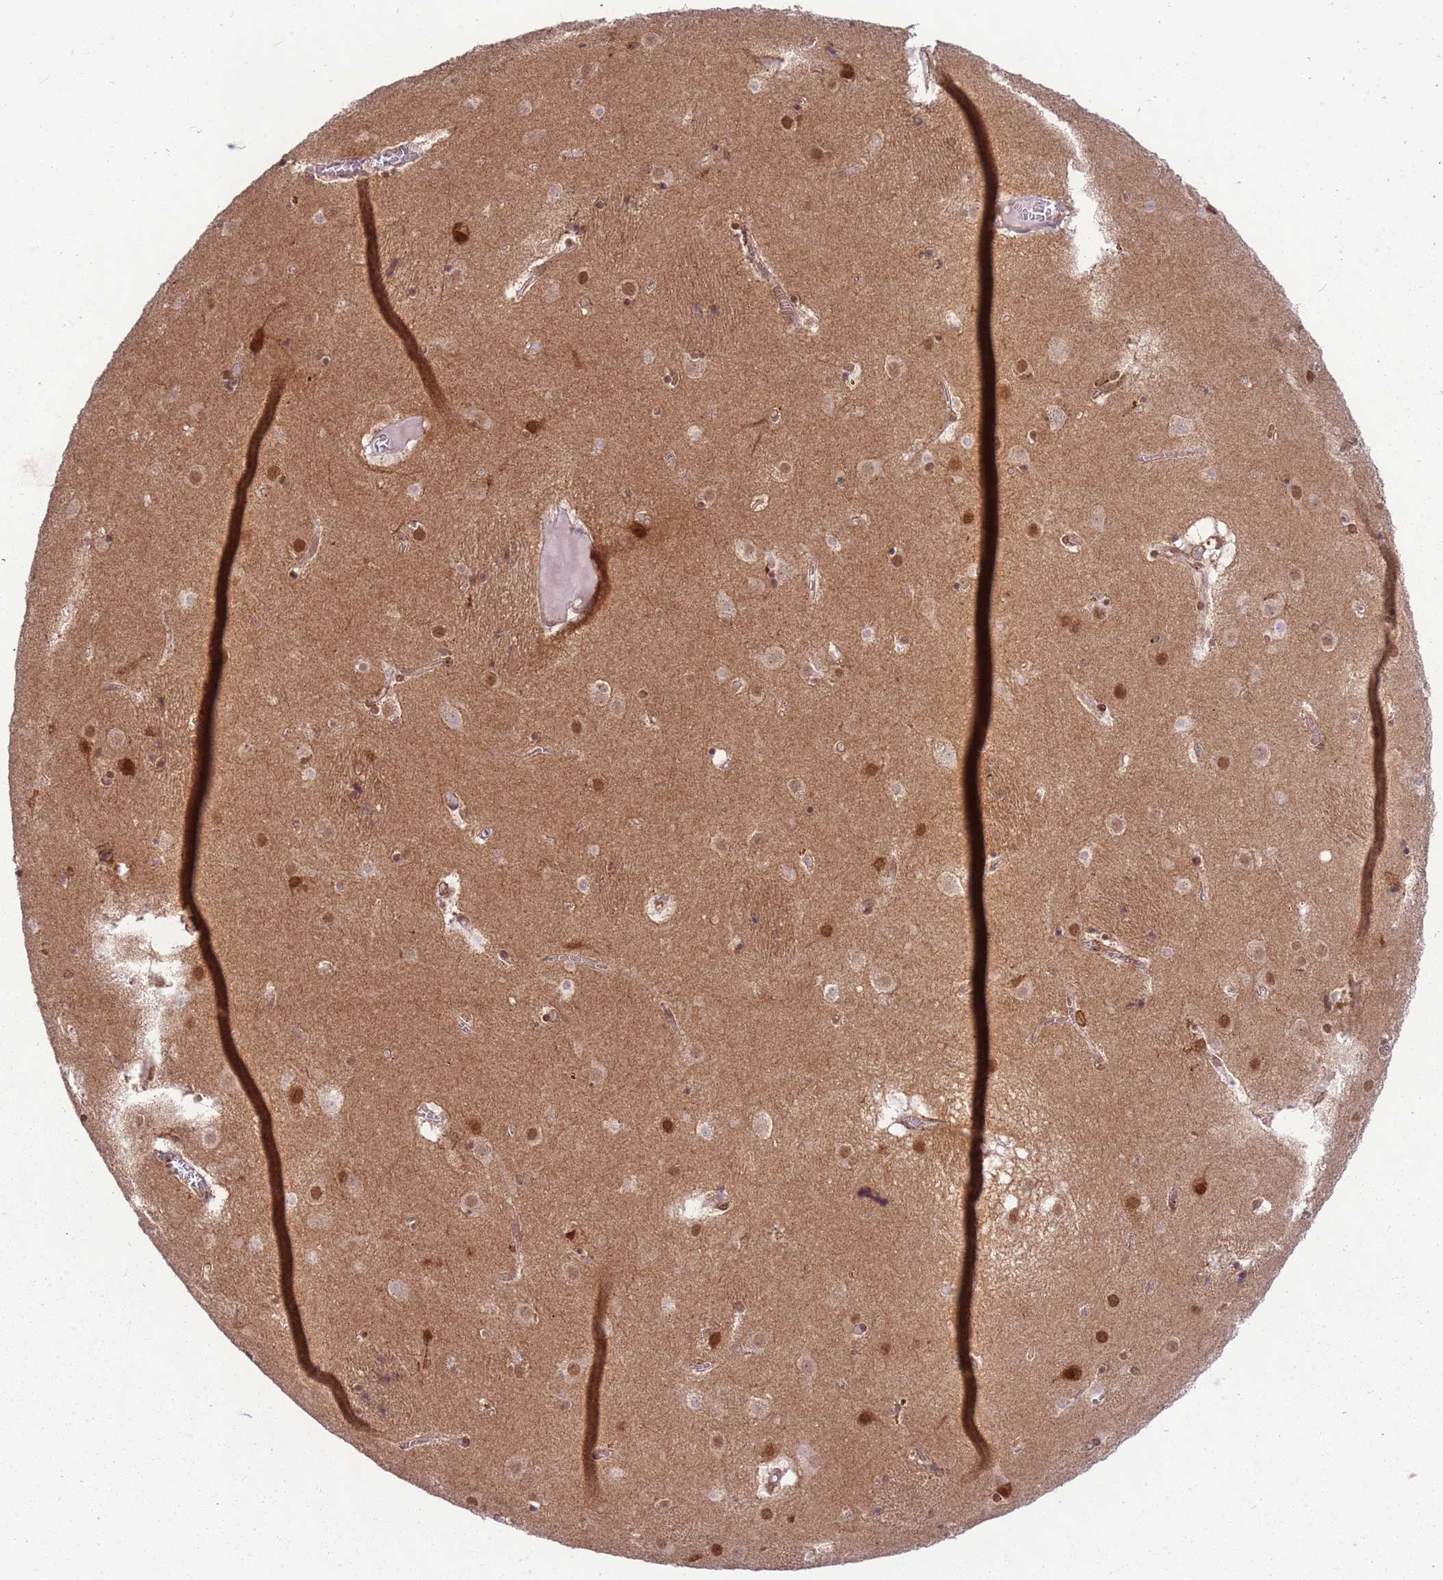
{"staining": {"intensity": "moderate", "quantity": "25%-75%", "location": "cytoplasmic/membranous,nuclear"}, "tissue": "caudate", "cell_type": "Glial cells", "image_type": "normal", "snomed": [{"axis": "morphology", "description": "Normal tissue, NOS"}, {"axis": "topography", "description": "Lateral ventricle wall"}], "caption": "Protein expression analysis of normal human caudate reveals moderate cytoplasmic/membranous,nuclear positivity in about 25%-75% of glial cells. (Brightfield microscopy of DAB IHC at high magnification).", "gene": "CEP170", "patient": {"sex": "male", "age": 70}}